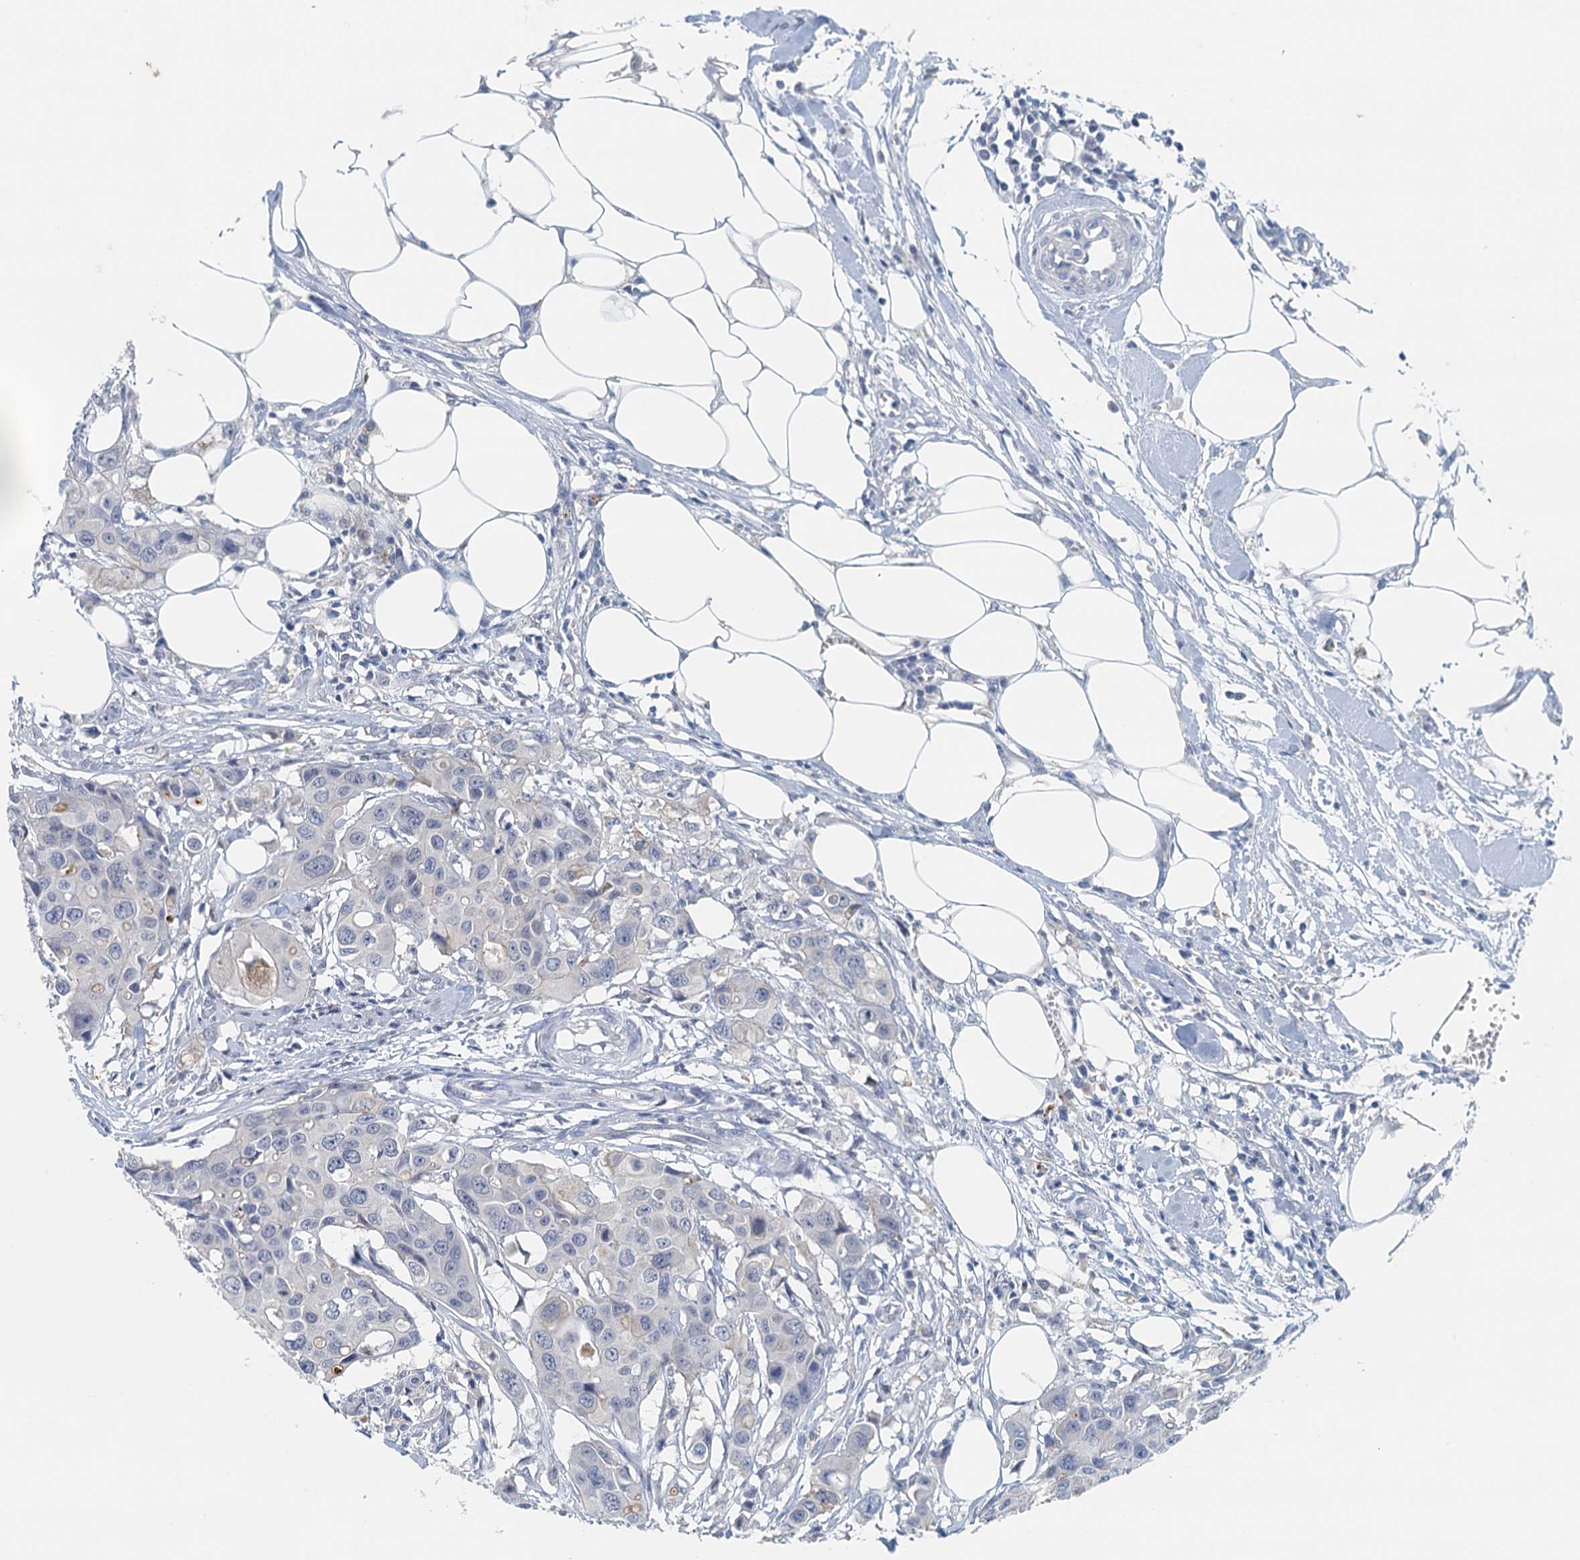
{"staining": {"intensity": "negative", "quantity": "none", "location": "none"}, "tissue": "colorectal cancer", "cell_type": "Tumor cells", "image_type": "cancer", "snomed": [{"axis": "morphology", "description": "Adenocarcinoma, NOS"}, {"axis": "topography", "description": "Colon"}], "caption": "This is an immunohistochemistry (IHC) image of colorectal cancer (adenocarcinoma). There is no positivity in tumor cells.", "gene": "NUBP2", "patient": {"sex": "male", "age": 77}}